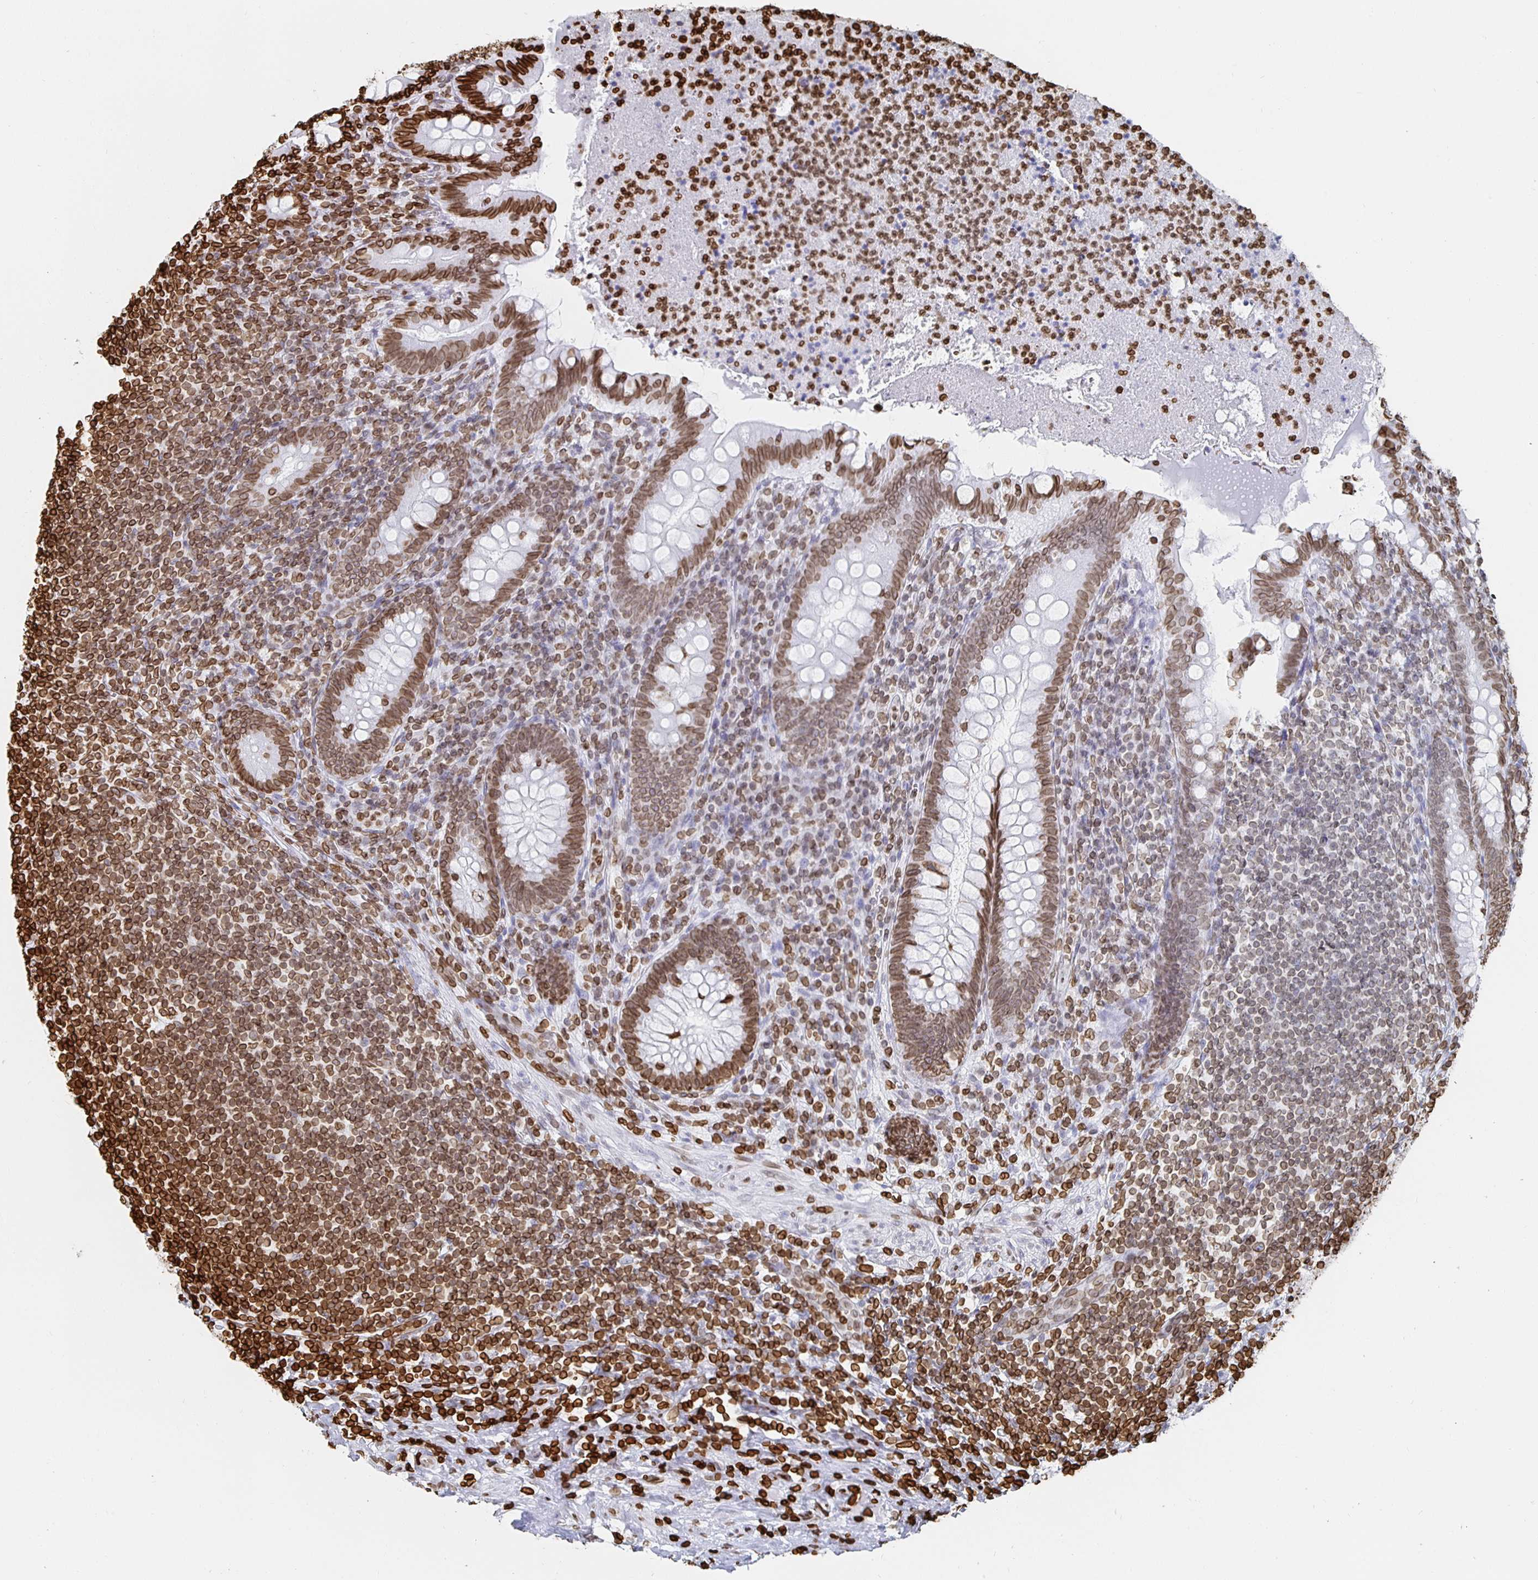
{"staining": {"intensity": "strong", "quantity": ">75%", "location": "cytoplasmic/membranous,nuclear"}, "tissue": "appendix", "cell_type": "Glandular cells", "image_type": "normal", "snomed": [{"axis": "morphology", "description": "Normal tissue, NOS"}, {"axis": "topography", "description": "Appendix"}], "caption": "Appendix stained with a protein marker demonstrates strong staining in glandular cells.", "gene": "LMNB1", "patient": {"sex": "male", "age": 47}}